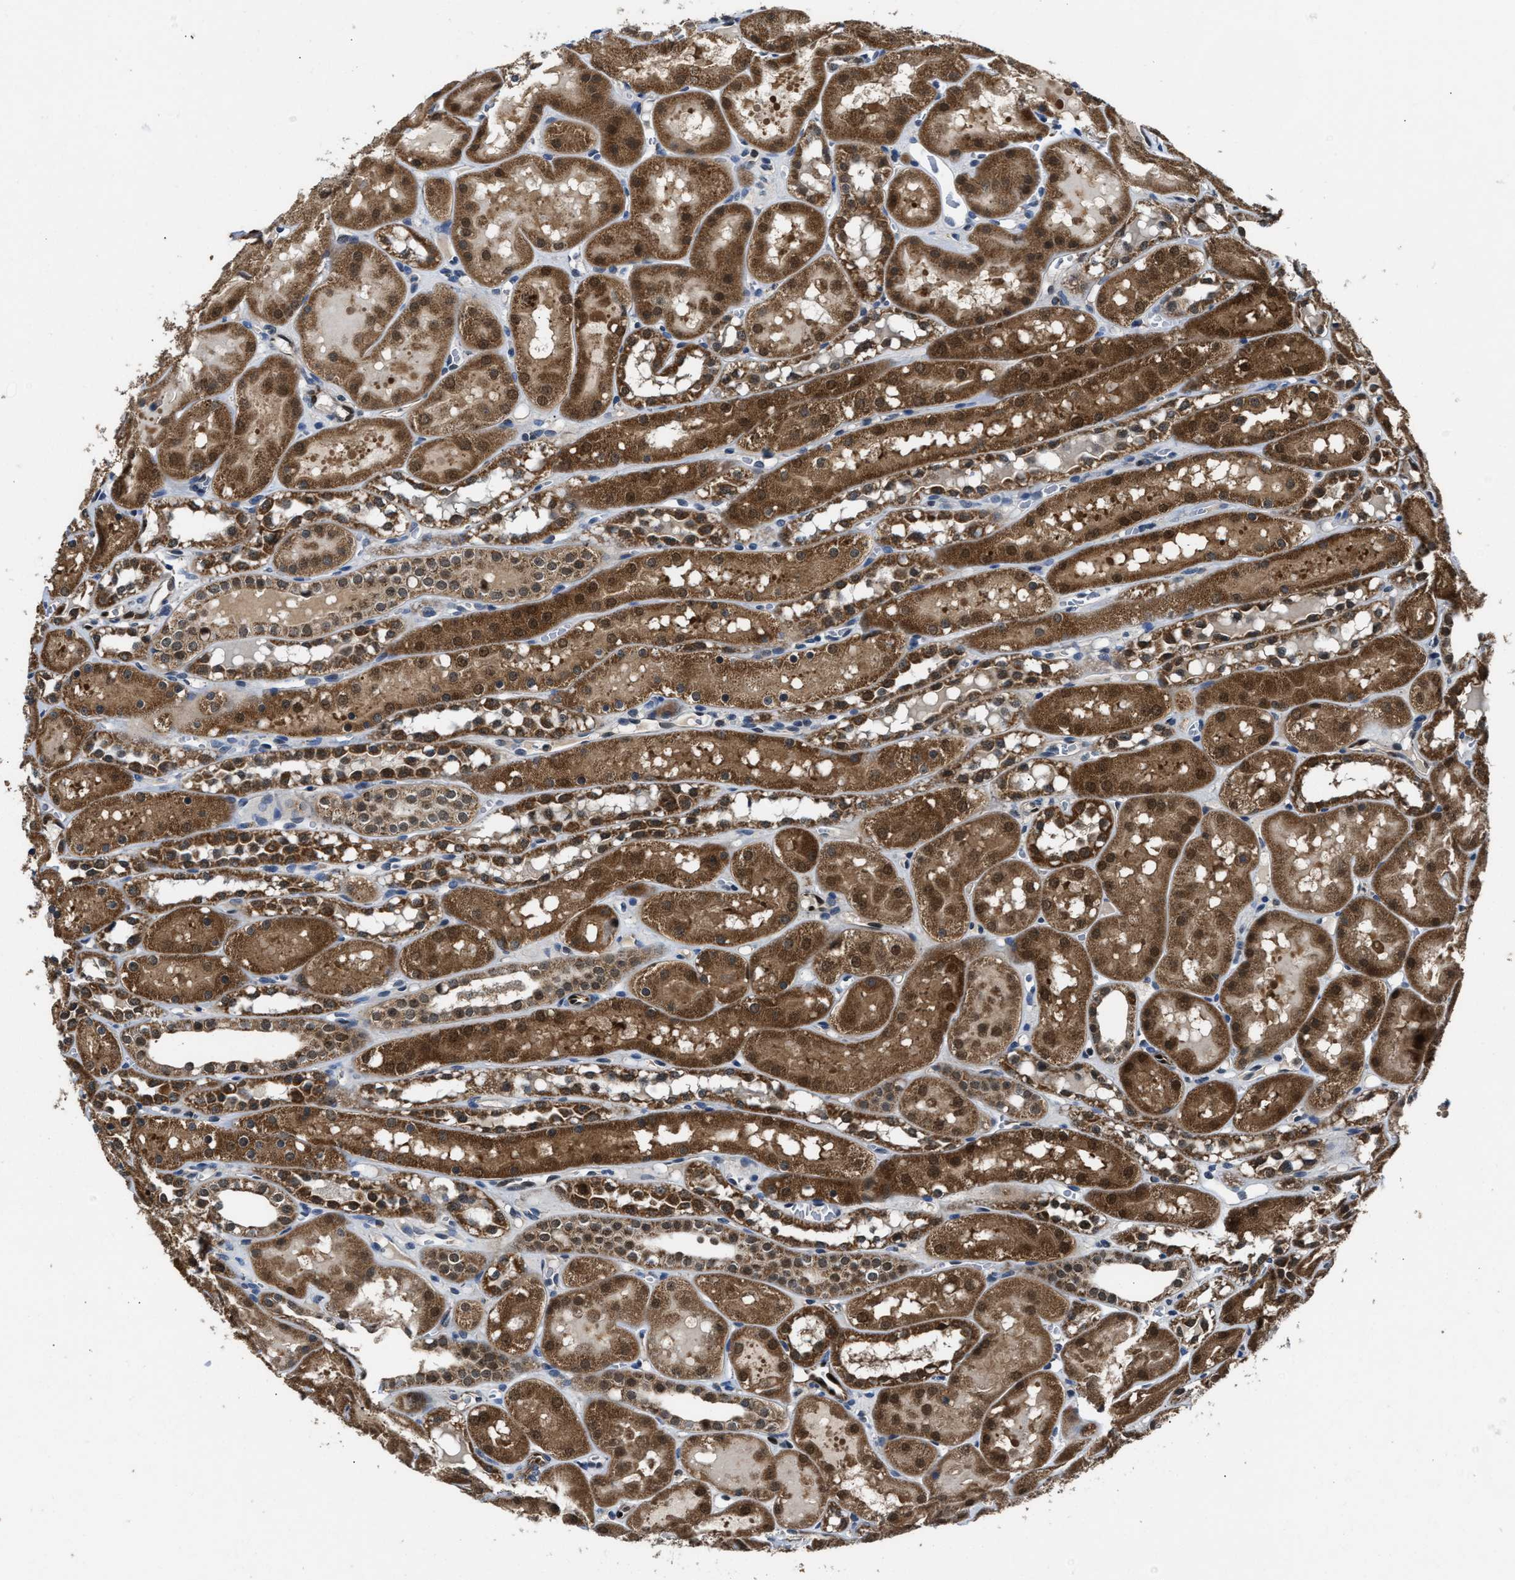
{"staining": {"intensity": "weak", "quantity": "<25%", "location": "cytoplasmic/membranous"}, "tissue": "kidney", "cell_type": "Cells in glomeruli", "image_type": "normal", "snomed": [{"axis": "morphology", "description": "Normal tissue, NOS"}, {"axis": "topography", "description": "Kidney"}, {"axis": "topography", "description": "Urinary bladder"}], "caption": "An image of kidney stained for a protein reveals no brown staining in cells in glomeruli.", "gene": "PPA1", "patient": {"sex": "male", "age": 16}}